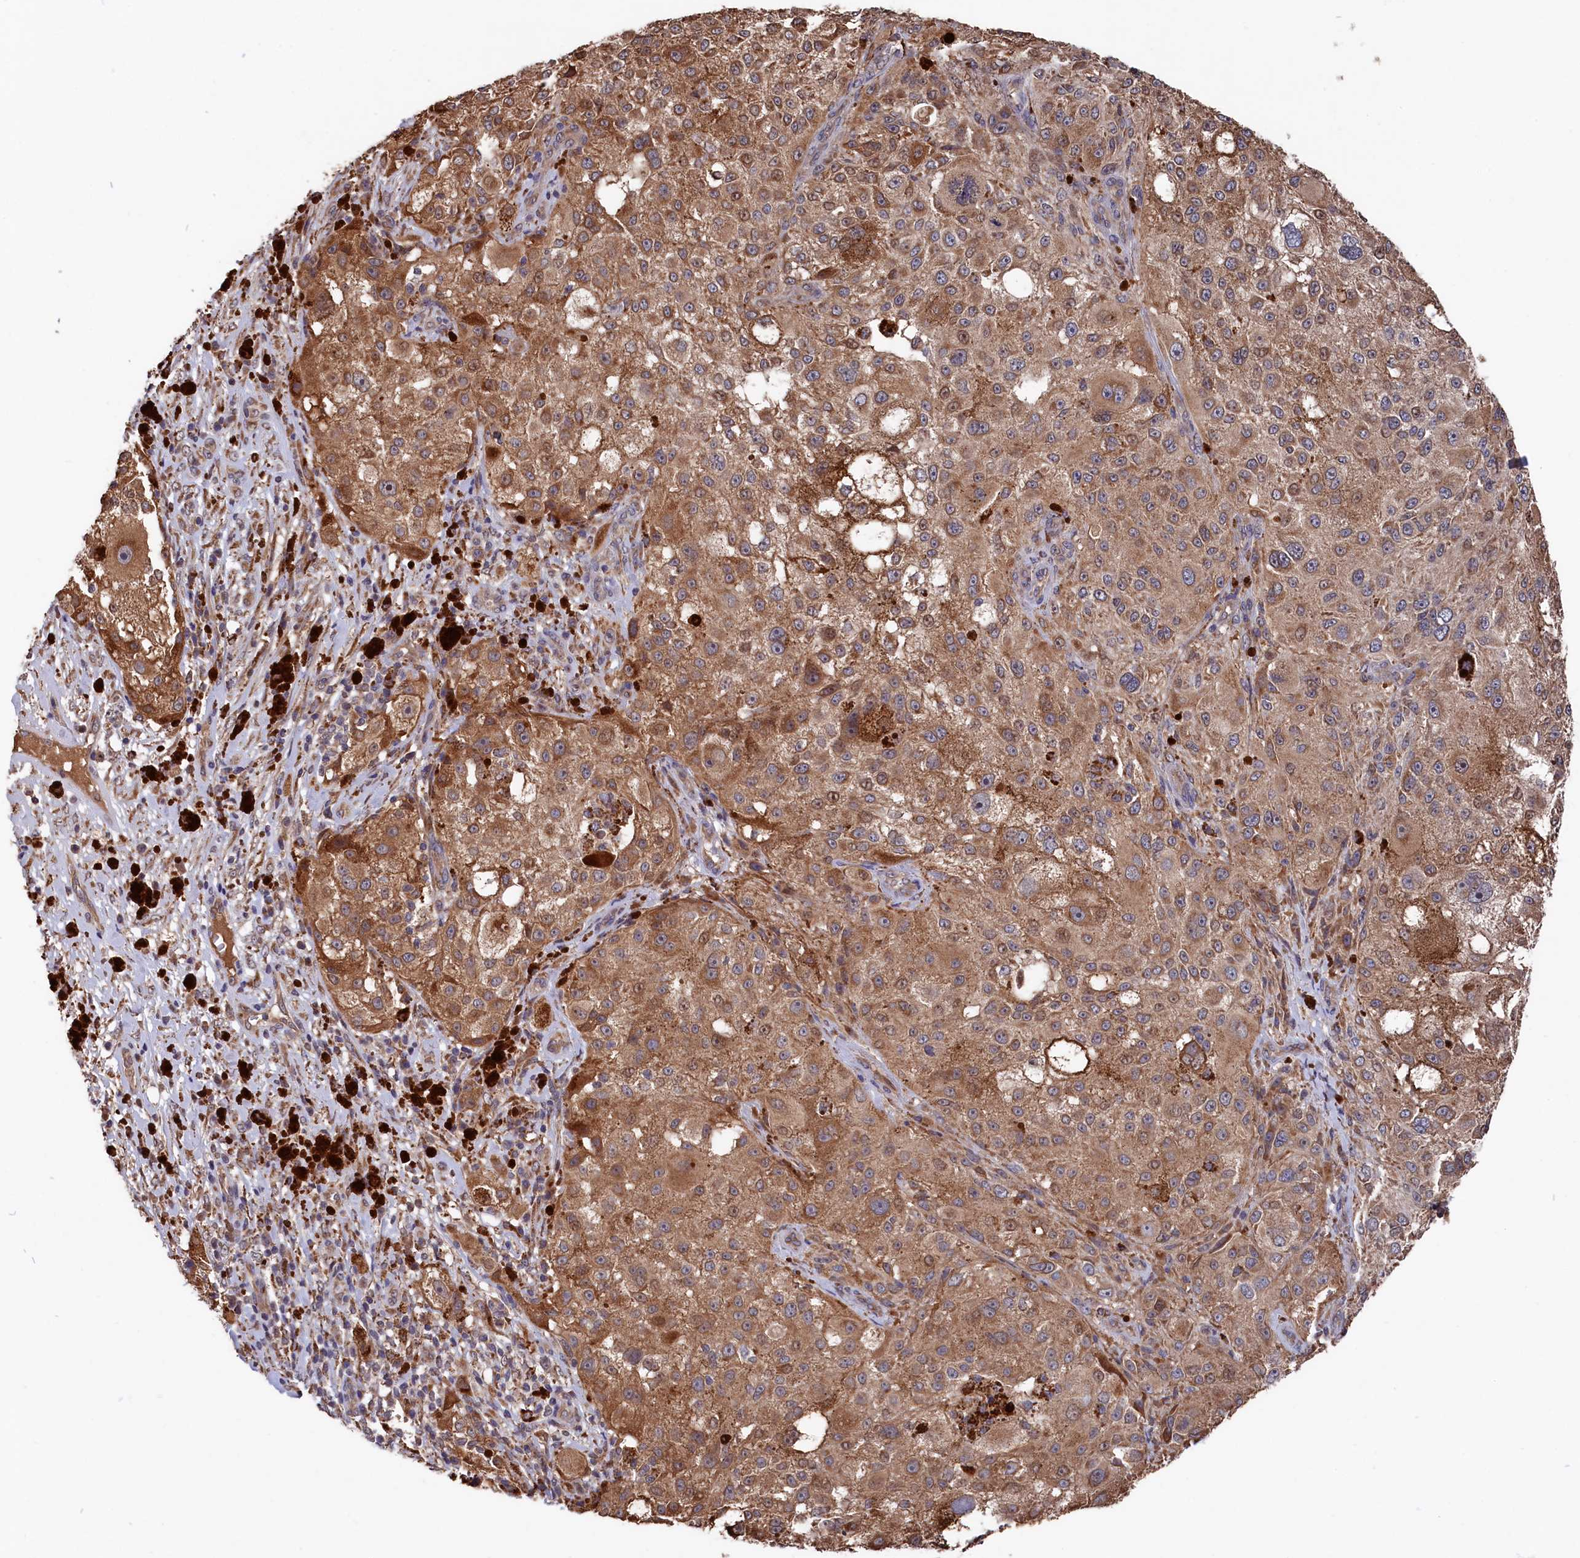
{"staining": {"intensity": "moderate", "quantity": ">75%", "location": "cytoplasmic/membranous"}, "tissue": "melanoma", "cell_type": "Tumor cells", "image_type": "cancer", "snomed": [{"axis": "morphology", "description": "Necrosis, NOS"}, {"axis": "morphology", "description": "Malignant melanoma, NOS"}, {"axis": "topography", "description": "Skin"}], "caption": "The immunohistochemical stain labels moderate cytoplasmic/membranous positivity in tumor cells of melanoma tissue. Ihc stains the protein of interest in brown and the nuclei are stained blue.", "gene": "SLC12A4", "patient": {"sex": "female", "age": 87}}